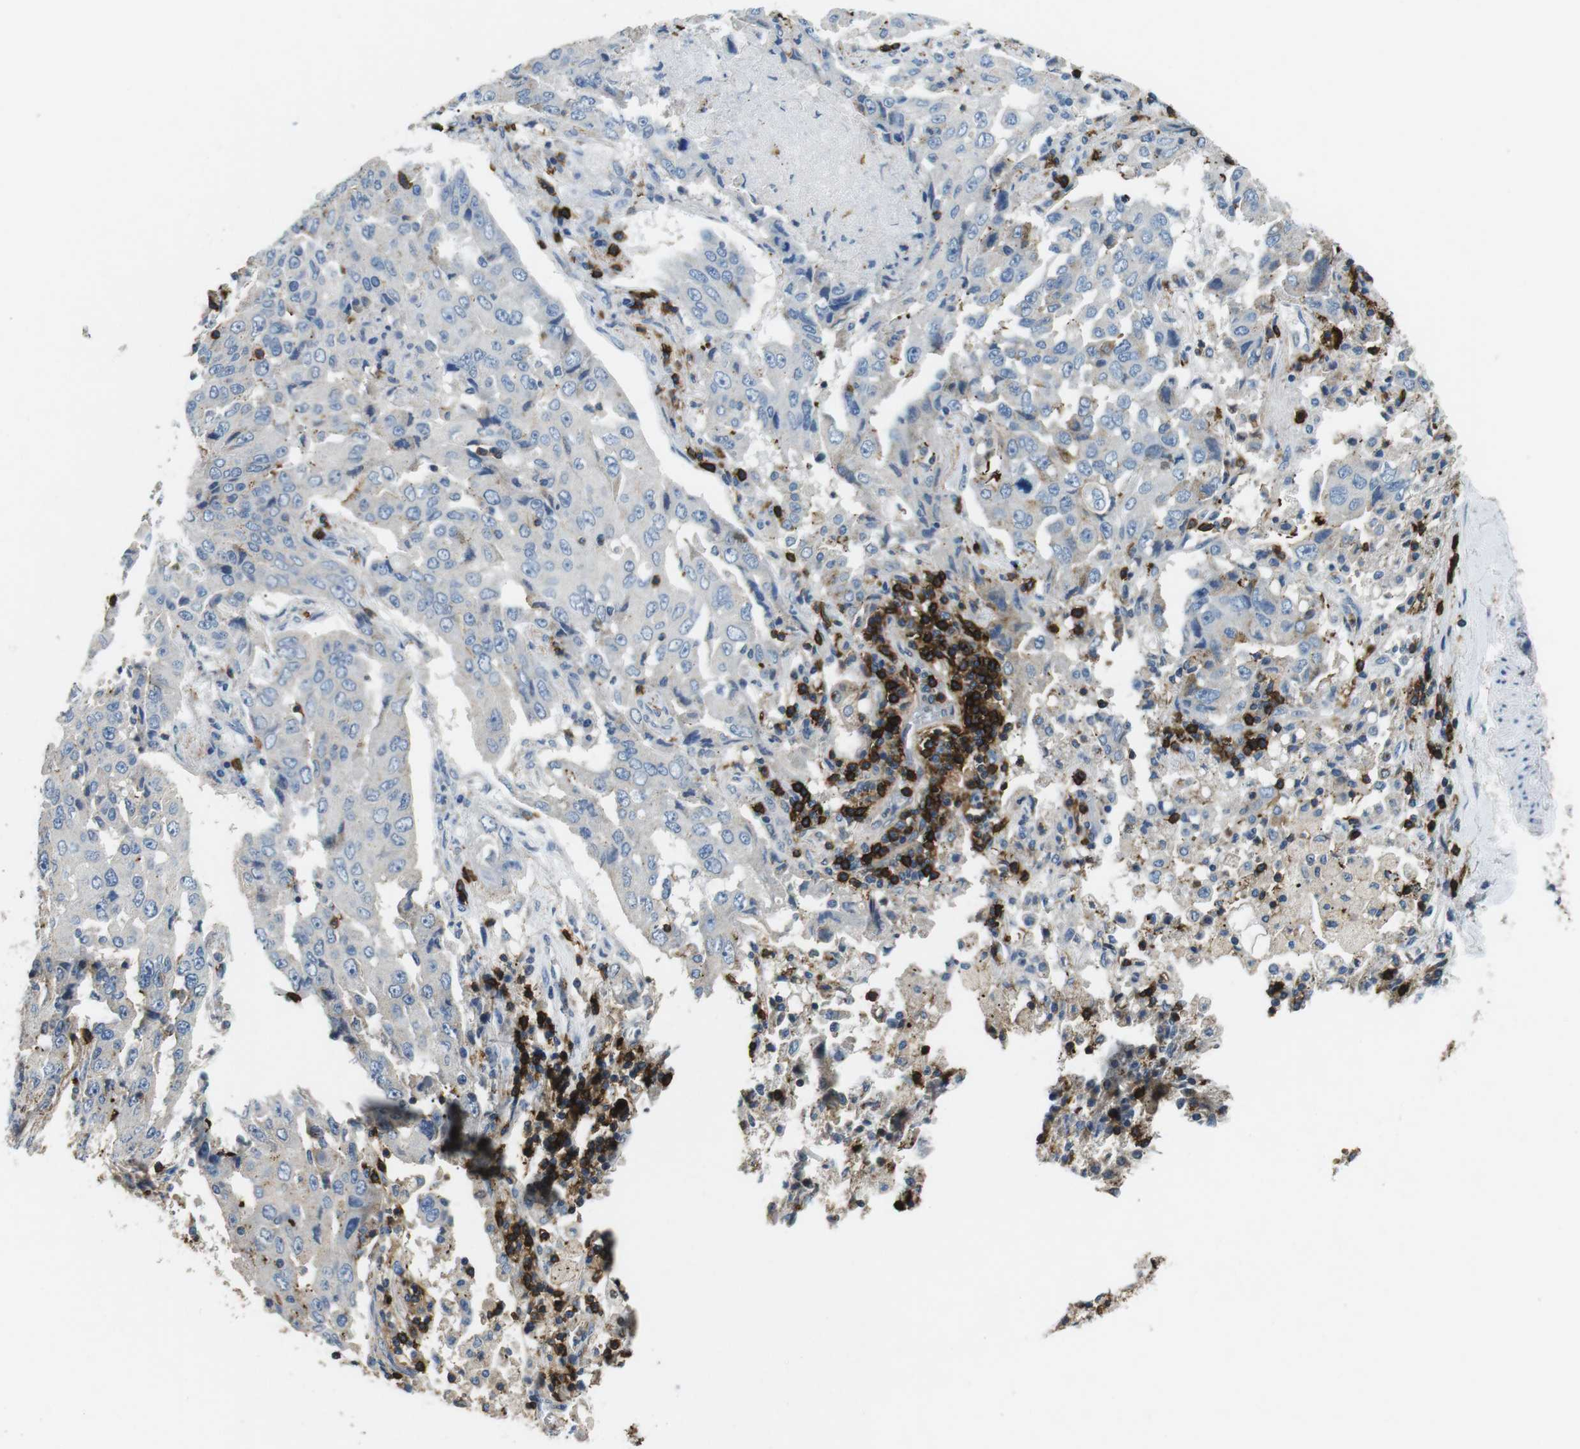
{"staining": {"intensity": "negative", "quantity": "none", "location": "none"}, "tissue": "lung cancer", "cell_type": "Tumor cells", "image_type": "cancer", "snomed": [{"axis": "morphology", "description": "Adenocarcinoma, NOS"}, {"axis": "topography", "description": "Lung"}], "caption": "A photomicrograph of lung adenocarcinoma stained for a protein reveals no brown staining in tumor cells.", "gene": "CD6", "patient": {"sex": "female", "age": 65}}